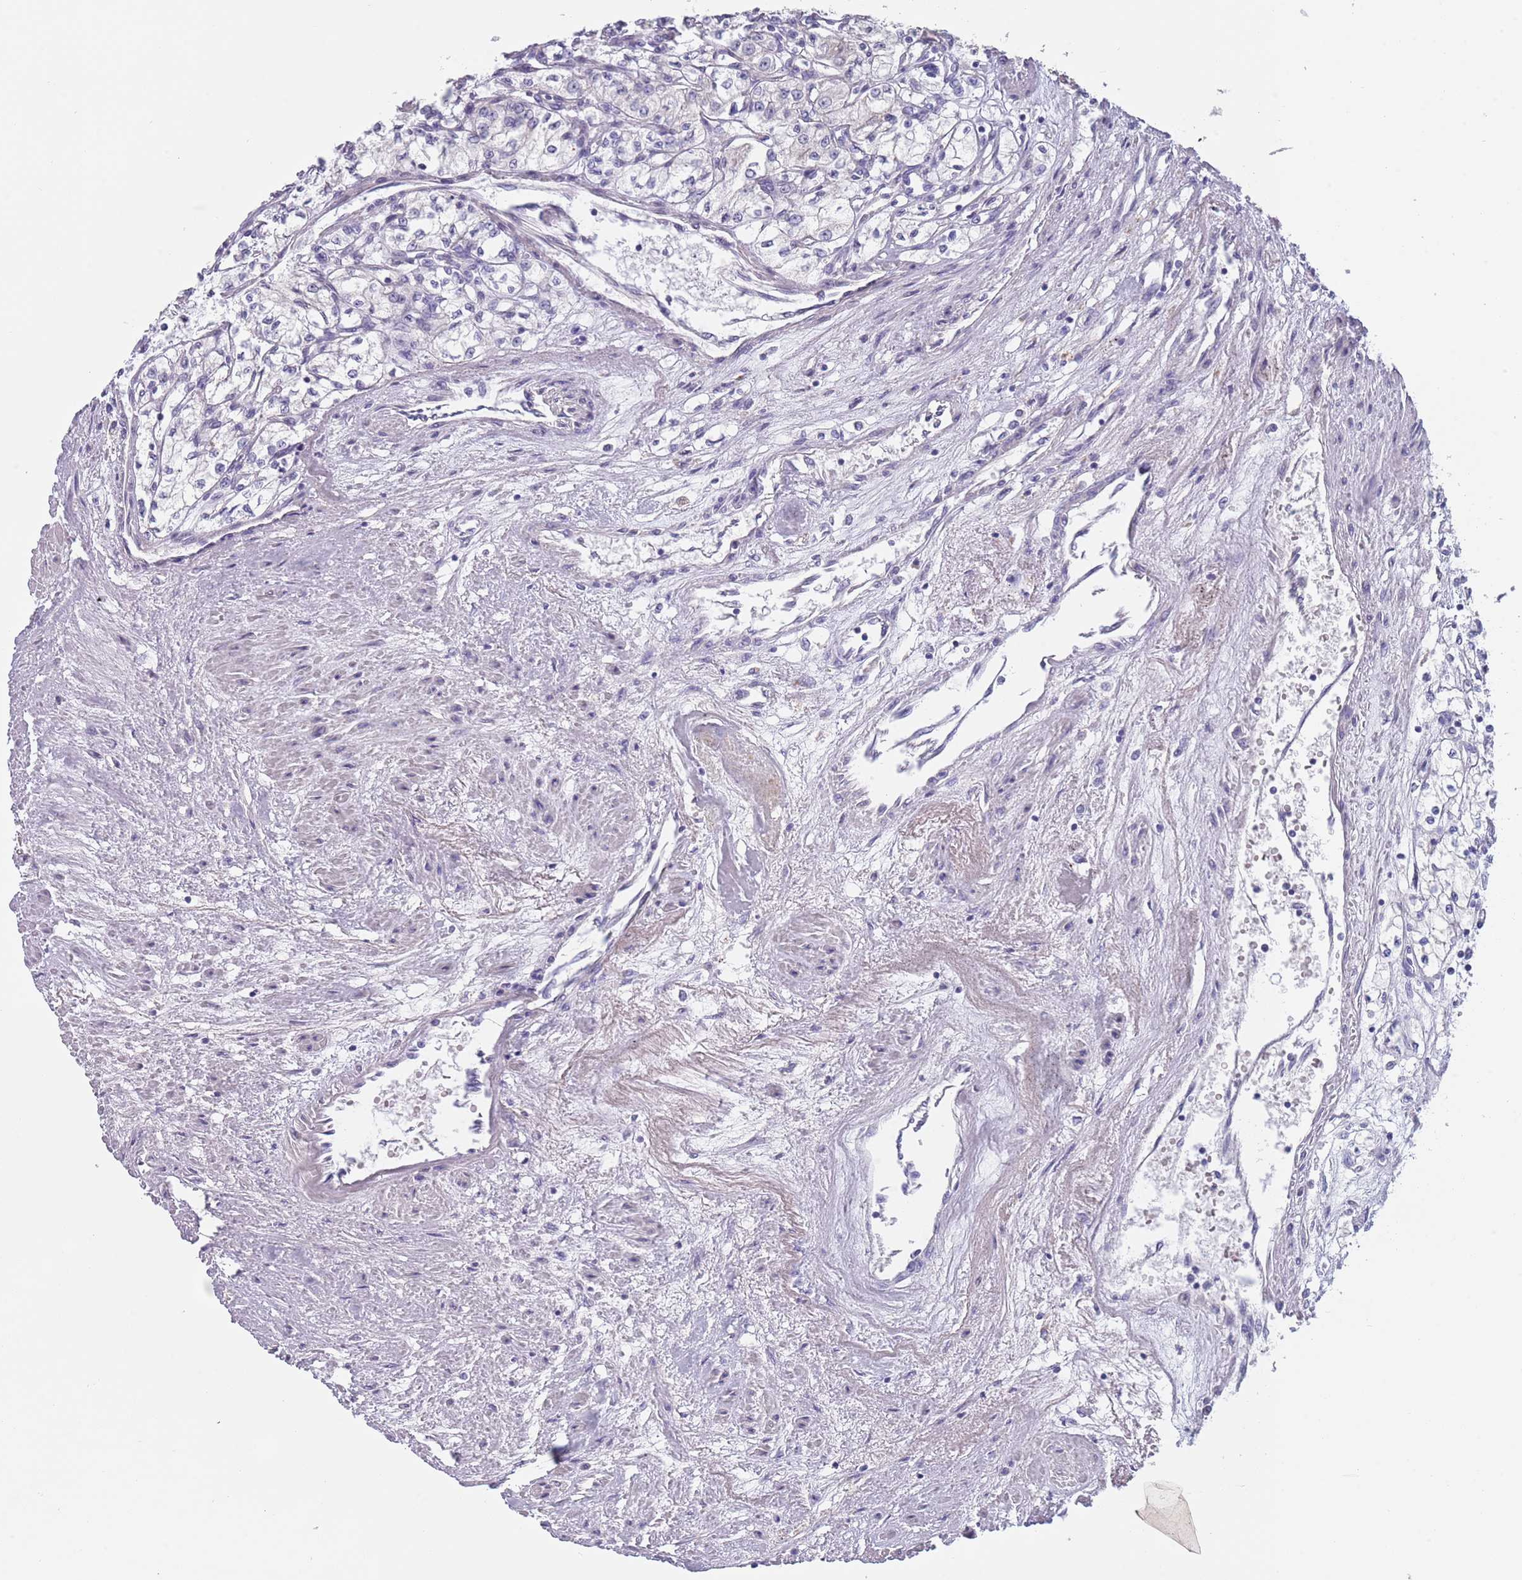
{"staining": {"intensity": "negative", "quantity": "none", "location": "none"}, "tissue": "renal cancer", "cell_type": "Tumor cells", "image_type": "cancer", "snomed": [{"axis": "morphology", "description": "Adenocarcinoma, NOS"}, {"axis": "topography", "description": "Kidney"}], "caption": "Immunohistochemistry of human adenocarcinoma (renal) demonstrates no positivity in tumor cells.", "gene": "MAN1C1", "patient": {"sex": "male", "age": 59}}